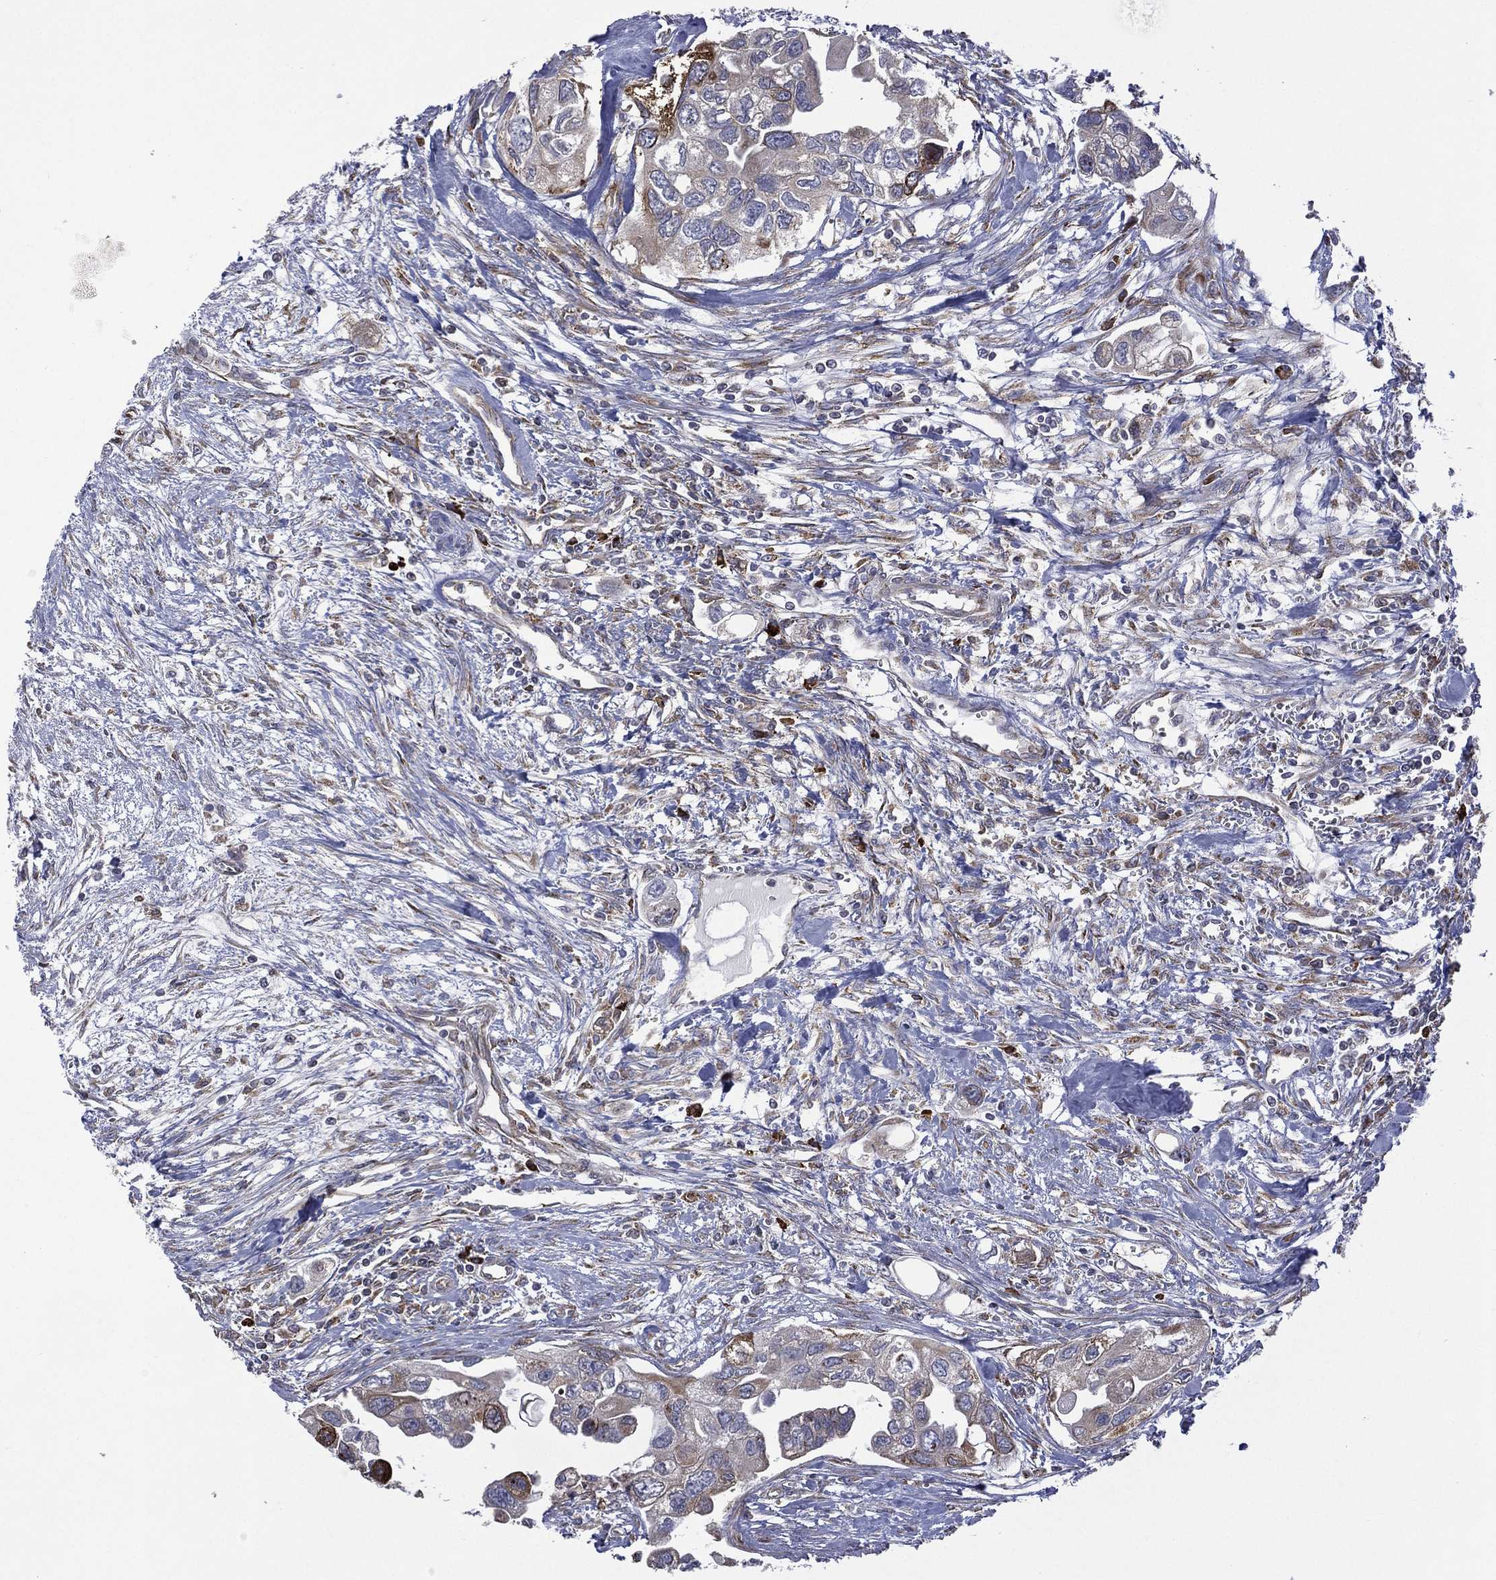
{"staining": {"intensity": "moderate", "quantity": "<25%", "location": "cytoplasmic/membranous"}, "tissue": "urothelial cancer", "cell_type": "Tumor cells", "image_type": "cancer", "snomed": [{"axis": "morphology", "description": "Urothelial carcinoma, High grade"}, {"axis": "topography", "description": "Urinary bladder"}], "caption": "Urothelial carcinoma (high-grade) stained with DAB immunohistochemistry shows low levels of moderate cytoplasmic/membranous positivity in about <25% of tumor cells.", "gene": "C20orf96", "patient": {"sex": "male", "age": 59}}